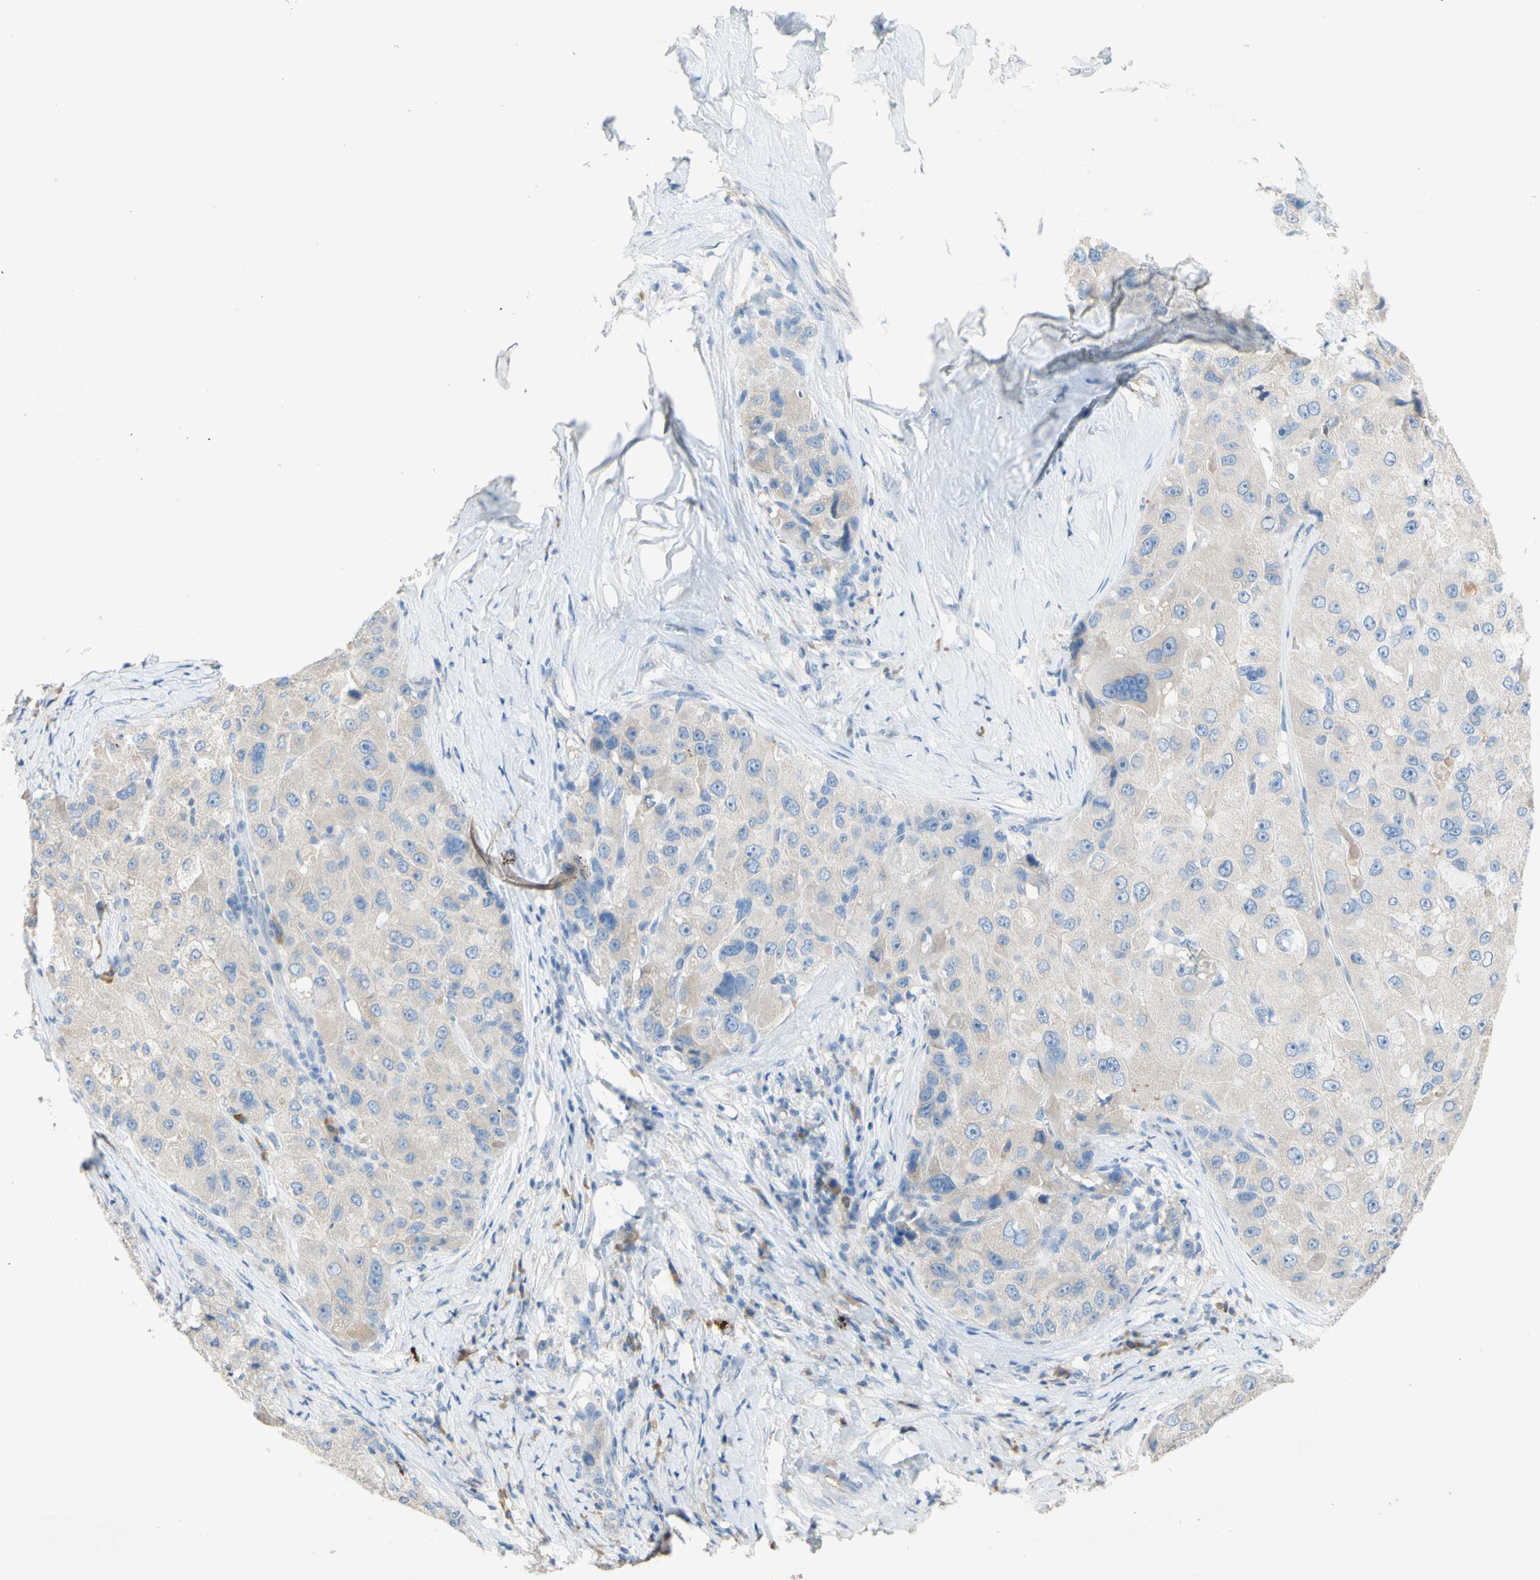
{"staining": {"intensity": "weak", "quantity": ">75%", "location": "cytoplasmic/membranous"}, "tissue": "liver cancer", "cell_type": "Tumor cells", "image_type": "cancer", "snomed": [{"axis": "morphology", "description": "Carcinoma, Hepatocellular, NOS"}, {"axis": "topography", "description": "Liver"}], "caption": "Approximately >75% of tumor cells in liver cancer (hepatocellular carcinoma) display weak cytoplasmic/membranous protein staining as visualized by brown immunohistochemical staining.", "gene": "PACSIN1", "patient": {"sex": "male", "age": 80}}